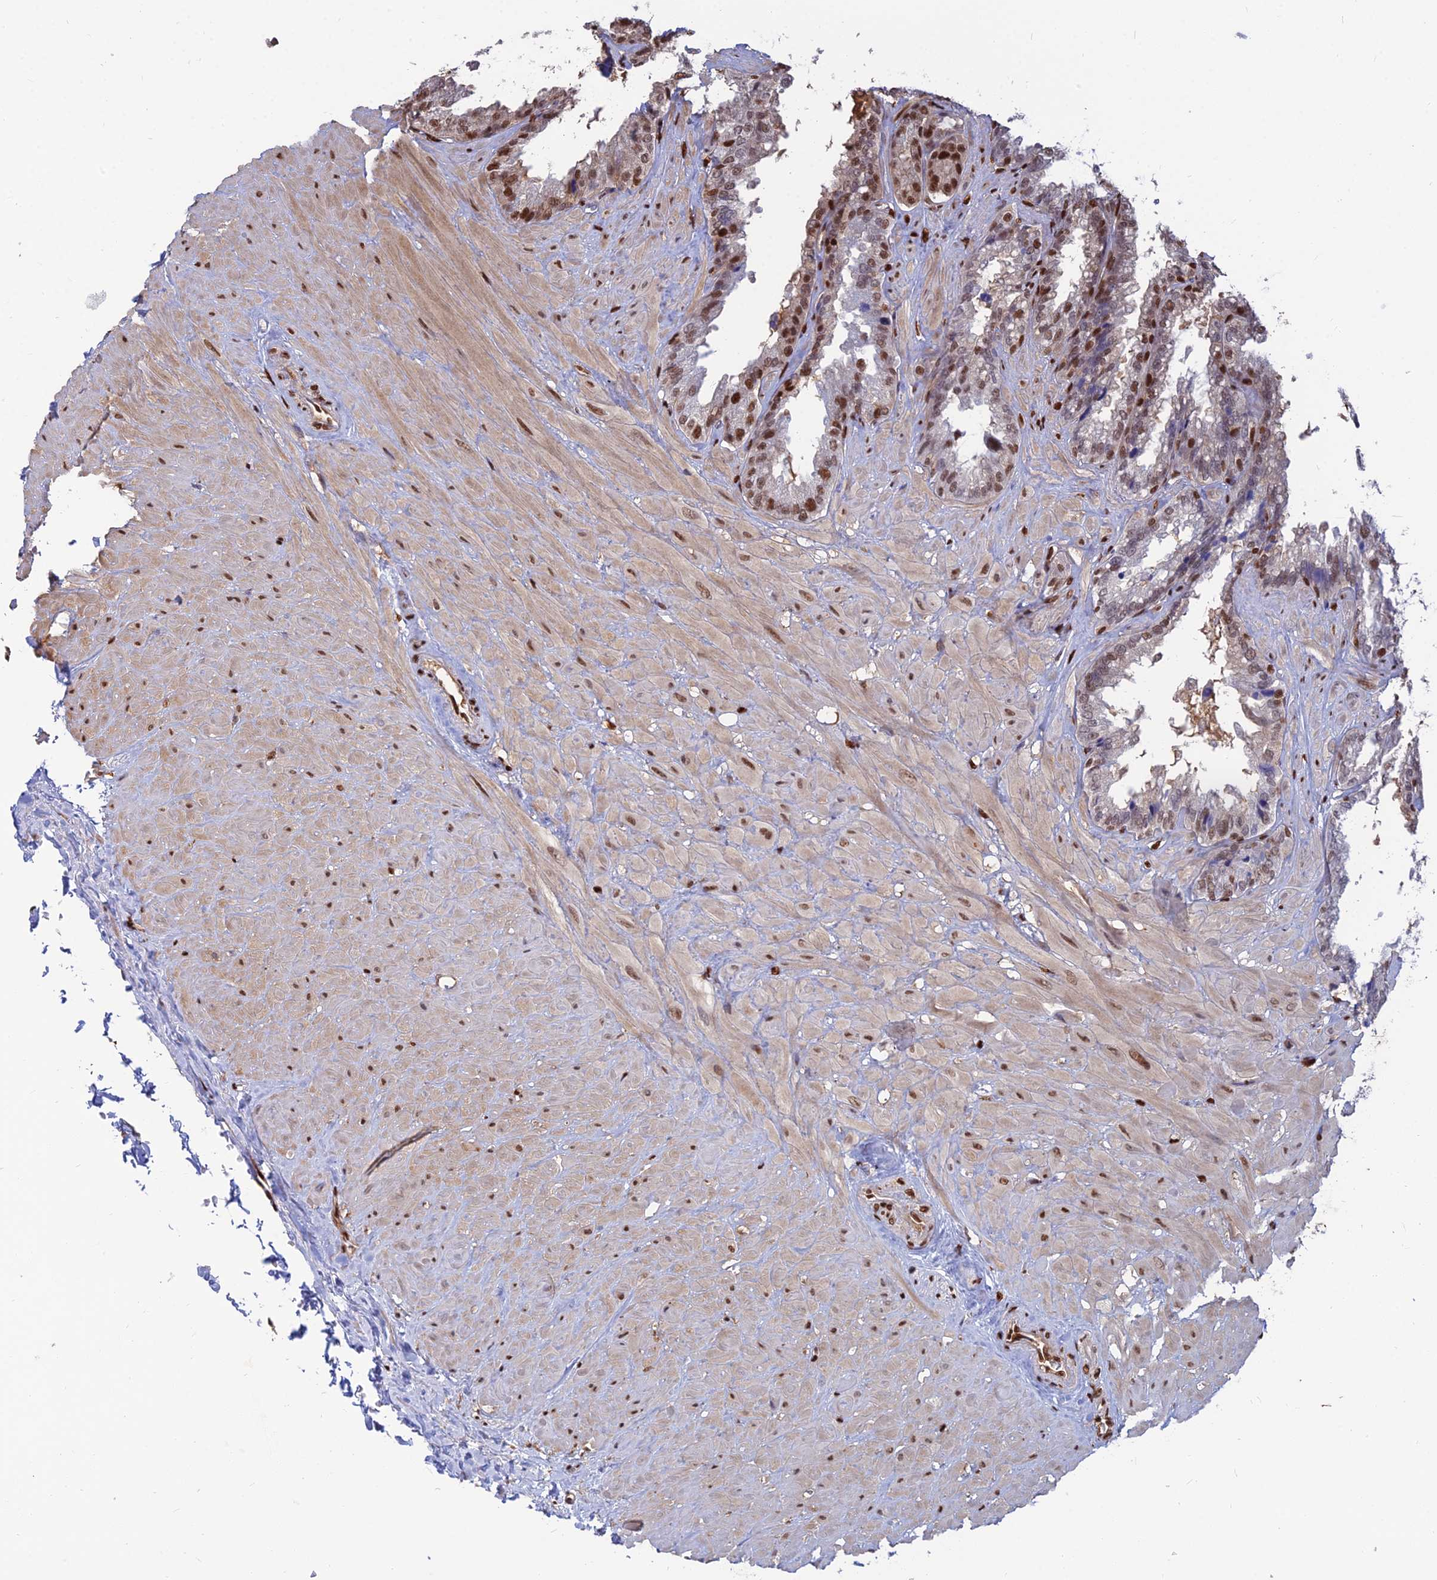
{"staining": {"intensity": "strong", "quantity": ">75%", "location": "nuclear"}, "tissue": "seminal vesicle", "cell_type": "Glandular cells", "image_type": "normal", "snomed": [{"axis": "morphology", "description": "Normal tissue, NOS"}, {"axis": "topography", "description": "Seminal veicle"}], "caption": "IHC of normal human seminal vesicle displays high levels of strong nuclear expression in about >75% of glandular cells.", "gene": "DNPEP", "patient": {"sex": "male", "age": 46}}